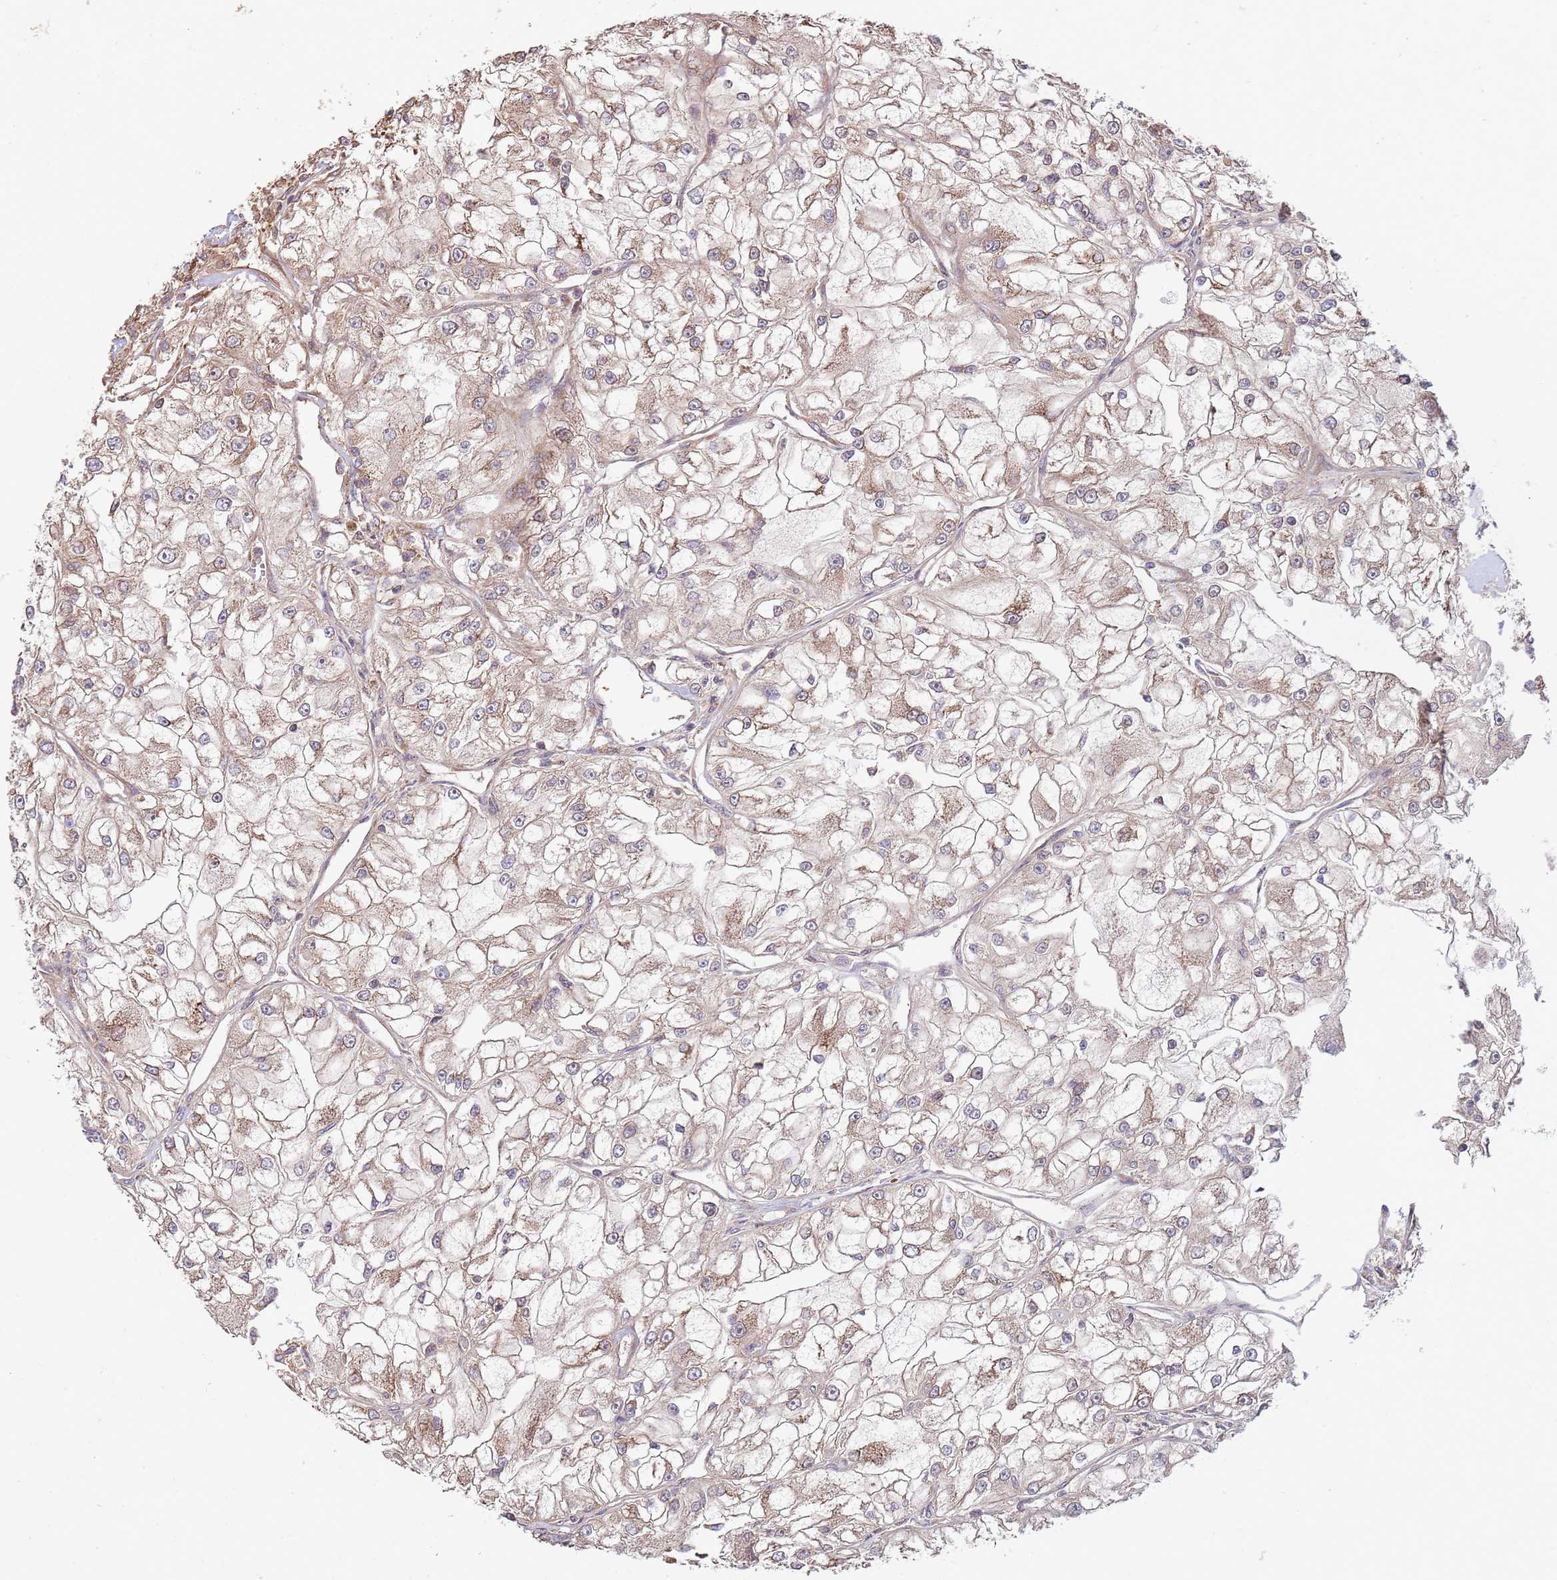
{"staining": {"intensity": "weak", "quantity": ">75%", "location": "cytoplasmic/membranous"}, "tissue": "renal cancer", "cell_type": "Tumor cells", "image_type": "cancer", "snomed": [{"axis": "morphology", "description": "Adenocarcinoma, NOS"}, {"axis": "topography", "description": "Kidney"}], "caption": "This is a photomicrograph of immunohistochemistry (IHC) staining of renal adenocarcinoma, which shows weak positivity in the cytoplasmic/membranous of tumor cells.", "gene": "RNF19B", "patient": {"sex": "female", "age": 72}}